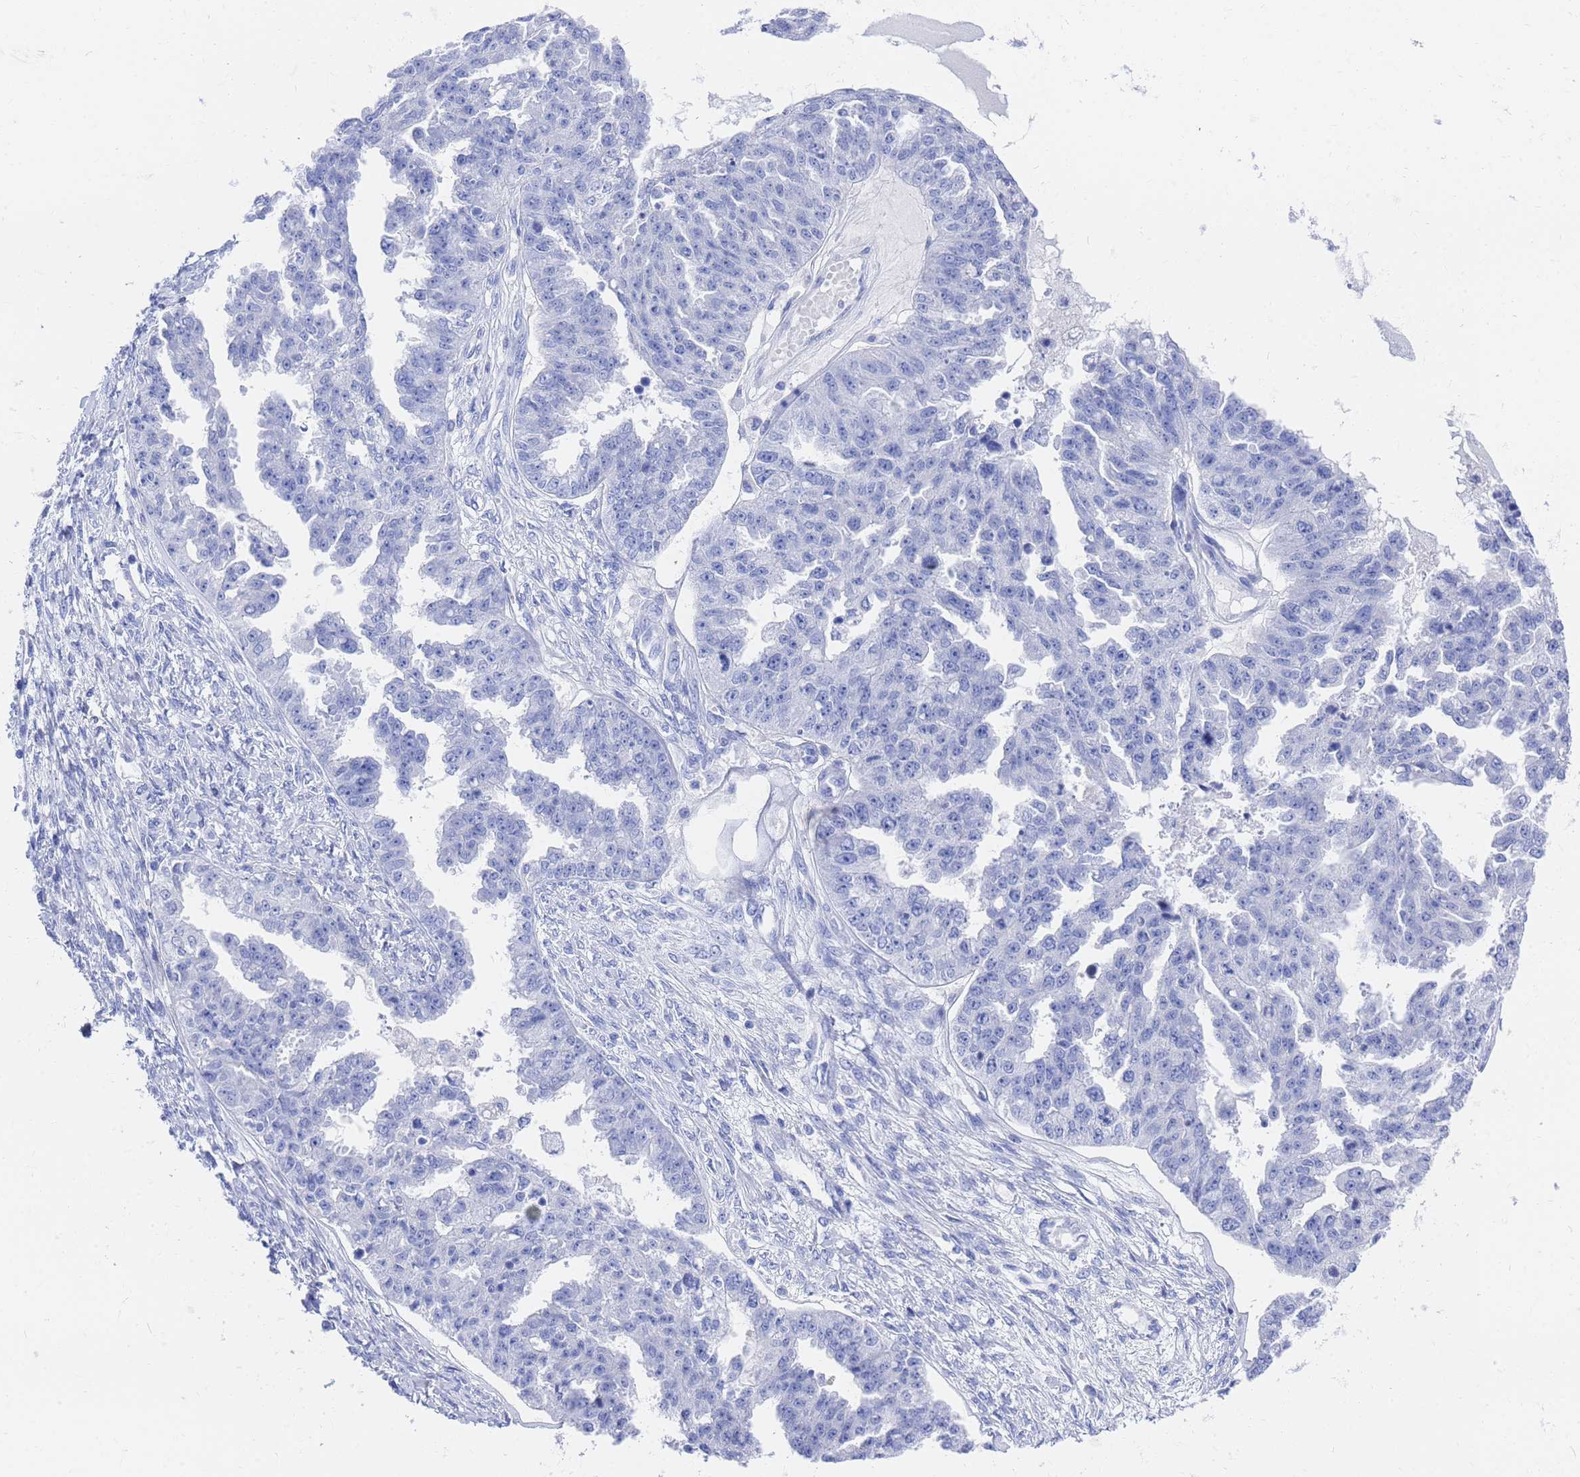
{"staining": {"intensity": "negative", "quantity": "none", "location": "none"}, "tissue": "ovarian cancer", "cell_type": "Tumor cells", "image_type": "cancer", "snomed": [{"axis": "morphology", "description": "Cystadenocarcinoma, serous, NOS"}, {"axis": "topography", "description": "Ovary"}], "caption": "An image of human ovarian cancer is negative for staining in tumor cells. The staining was performed using DAB to visualize the protein expression in brown, while the nuclei were stained in blue with hematoxylin (Magnification: 20x).", "gene": "GGT1", "patient": {"sex": "female", "age": 58}}